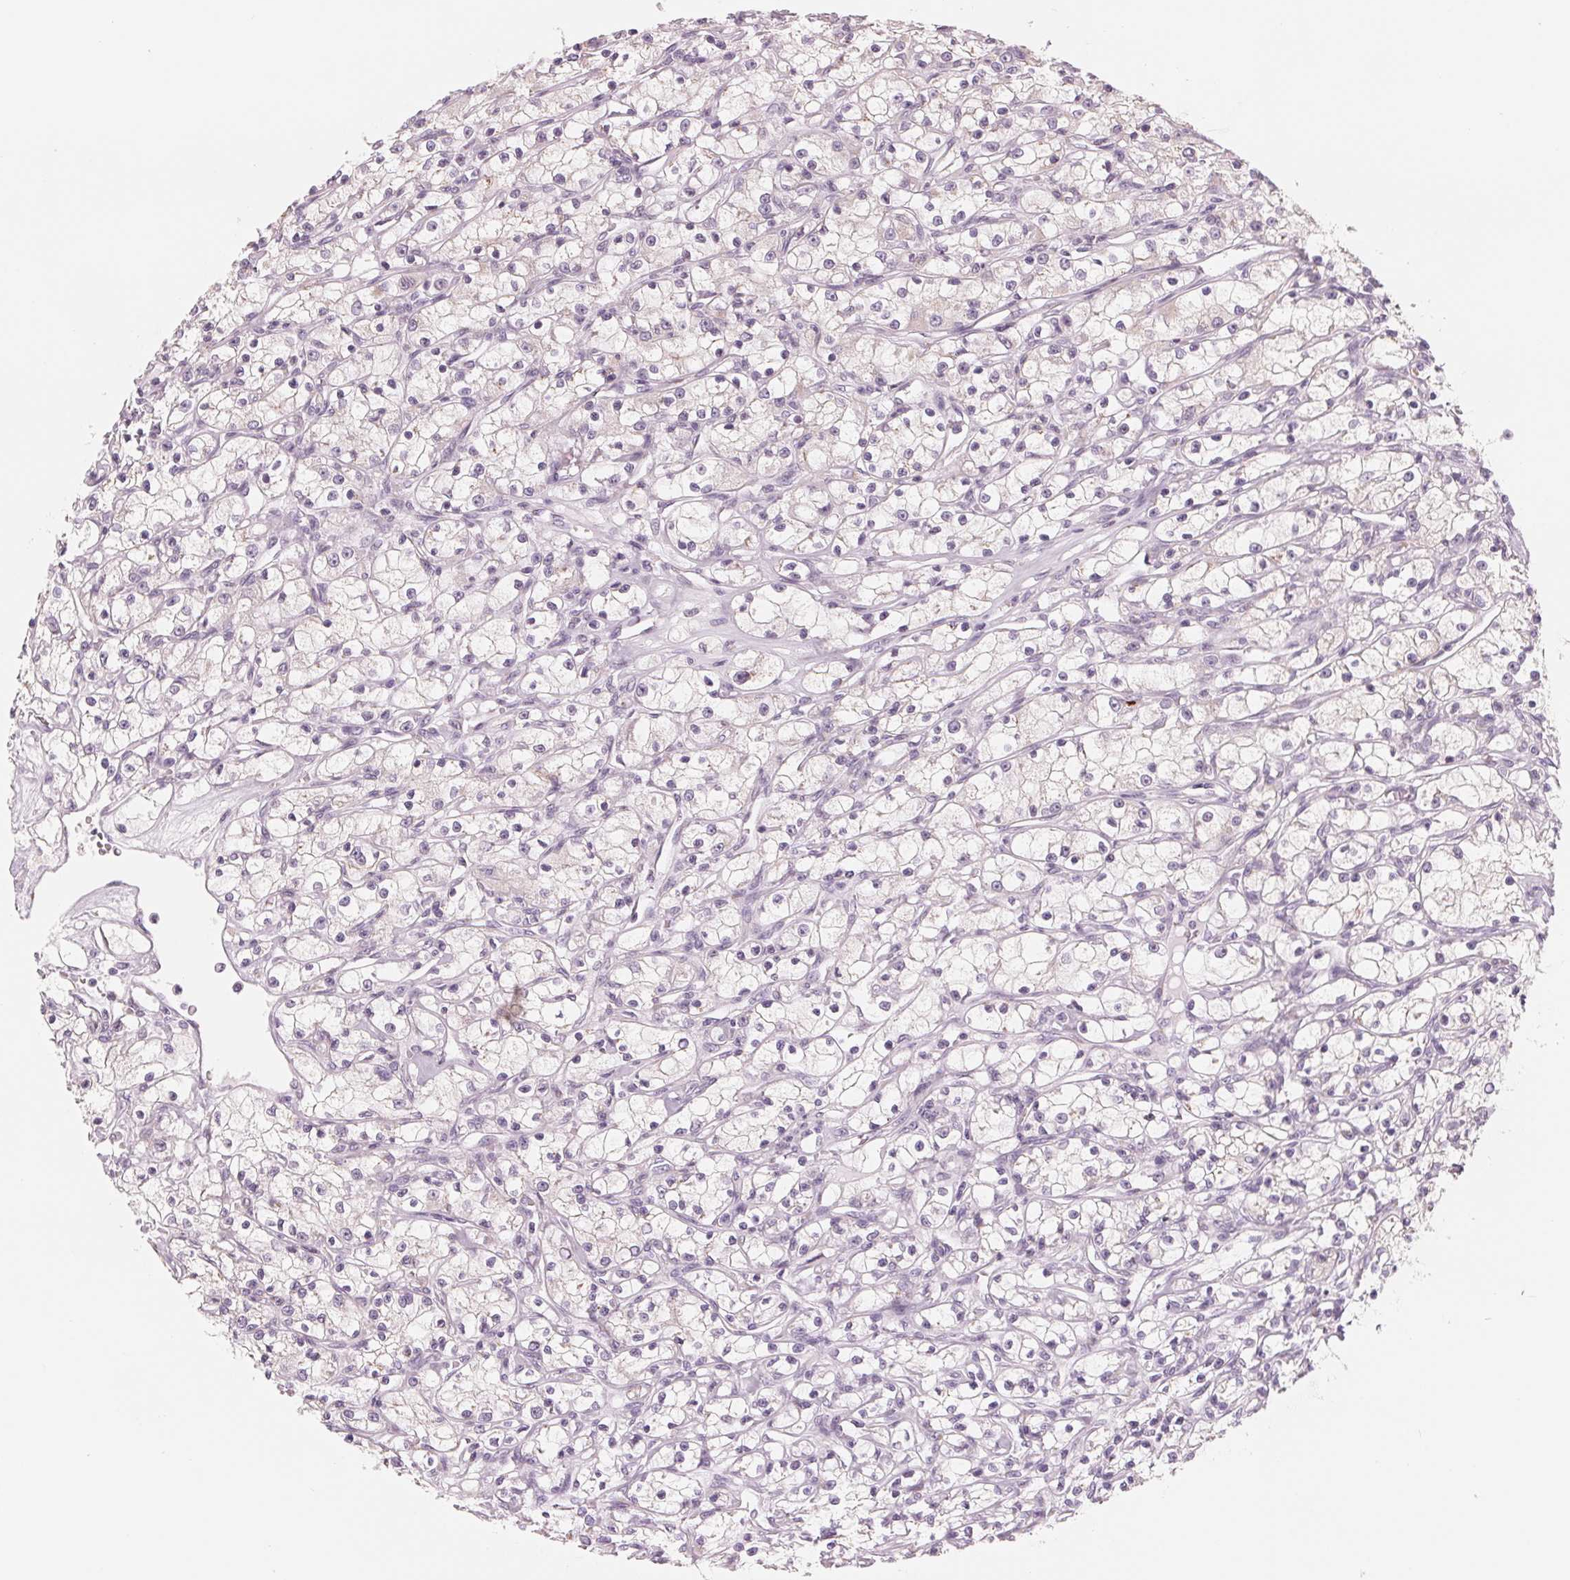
{"staining": {"intensity": "negative", "quantity": "none", "location": "none"}, "tissue": "renal cancer", "cell_type": "Tumor cells", "image_type": "cancer", "snomed": [{"axis": "morphology", "description": "Adenocarcinoma, NOS"}, {"axis": "topography", "description": "Kidney"}], "caption": "Adenocarcinoma (renal) was stained to show a protein in brown. There is no significant staining in tumor cells.", "gene": "IL9R", "patient": {"sex": "female", "age": 59}}